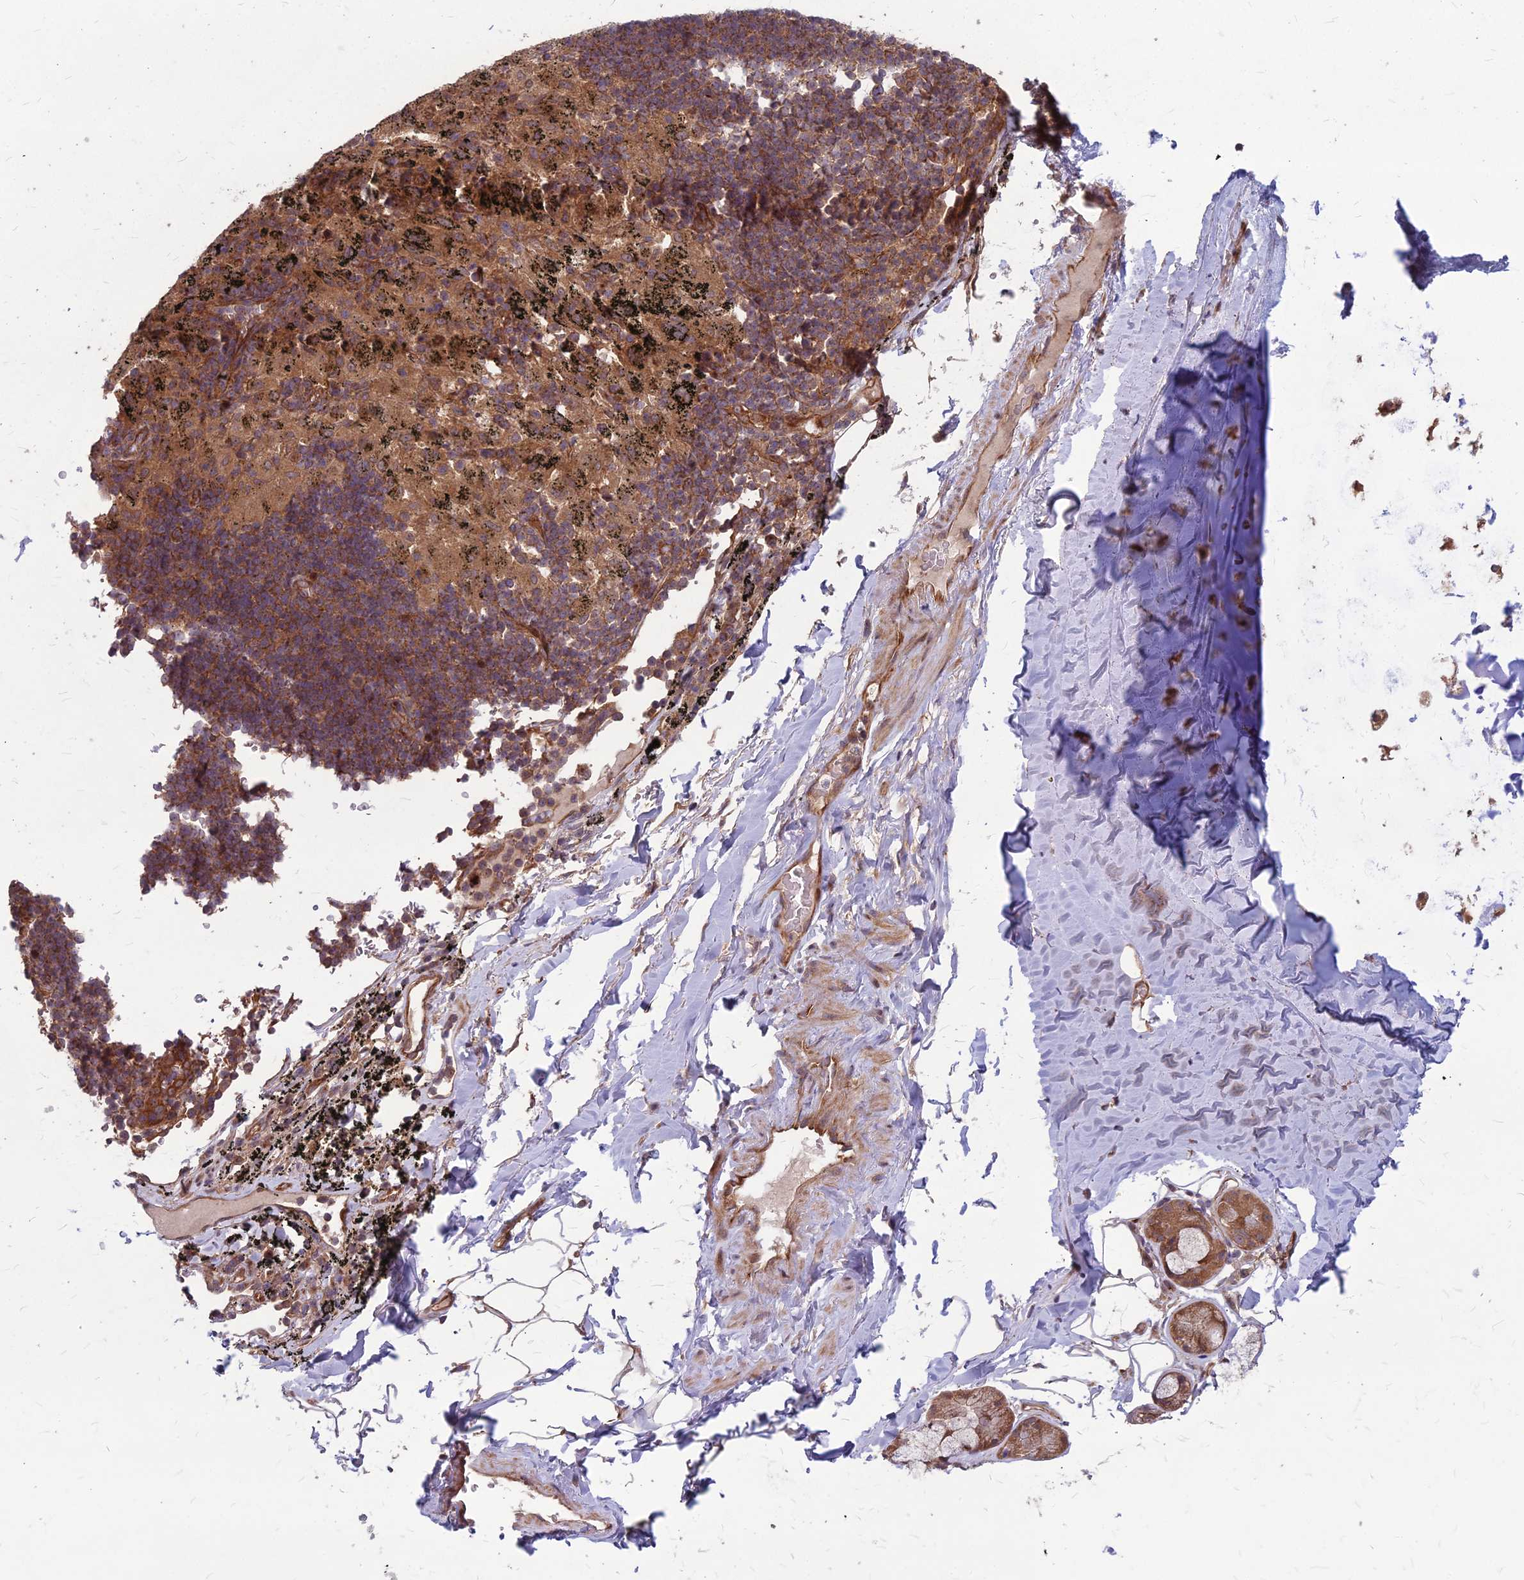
{"staining": {"intensity": "negative", "quantity": "none", "location": "none"}, "tissue": "adipose tissue", "cell_type": "Adipocytes", "image_type": "normal", "snomed": [{"axis": "morphology", "description": "Normal tissue, NOS"}, {"axis": "topography", "description": "Lymph node"}, {"axis": "topography", "description": "Bronchus"}], "caption": "High magnification brightfield microscopy of normal adipose tissue stained with DAB (3,3'-diaminobenzidine) (brown) and counterstained with hematoxylin (blue): adipocytes show no significant expression. (DAB immunohistochemistry (IHC), high magnification).", "gene": "MFSD8", "patient": {"sex": "male", "age": 63}}